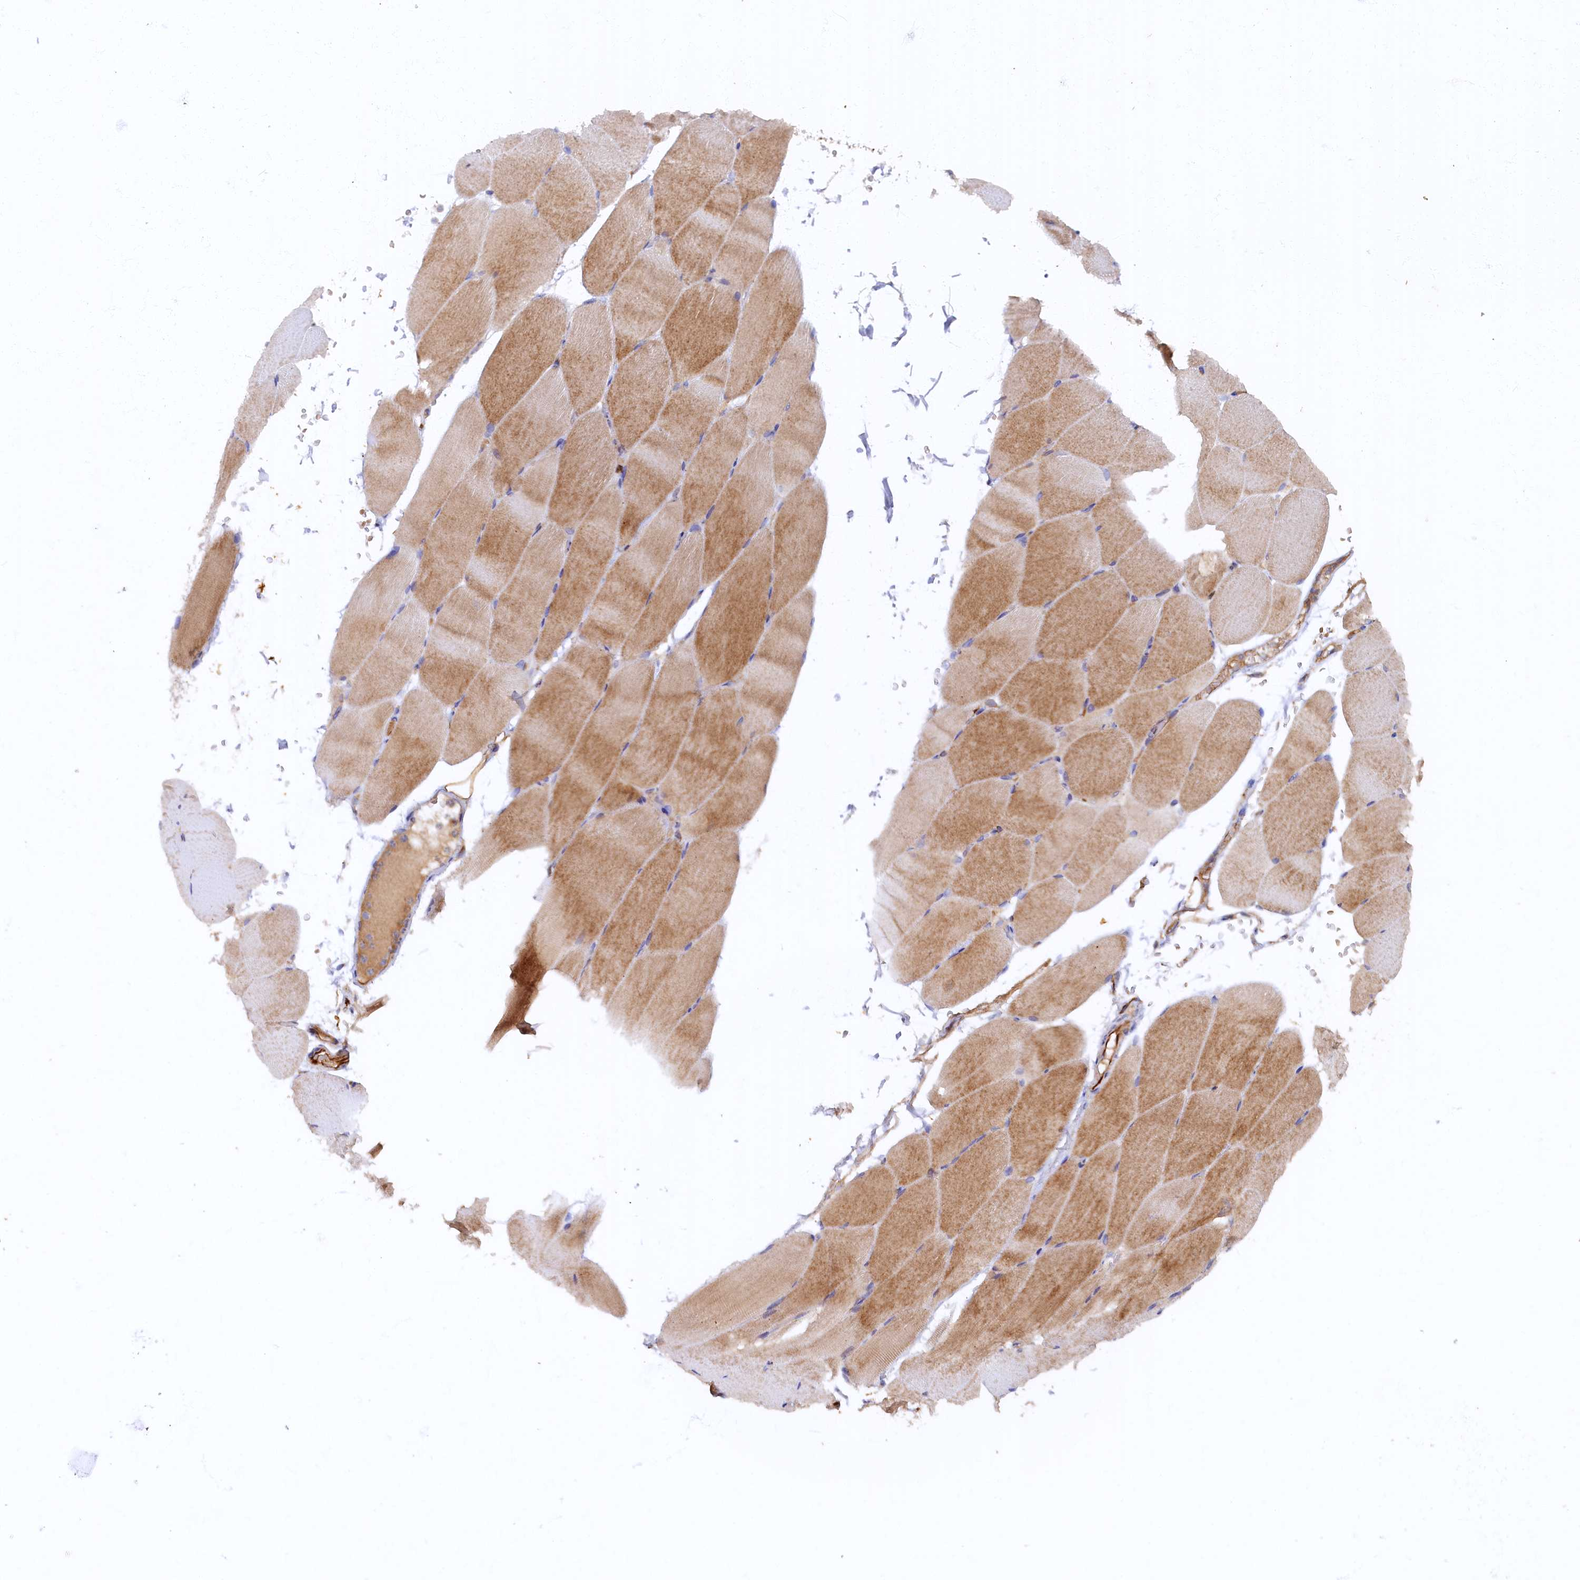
{"staining": {"intensity": "moderate", "quantity": "25%-75%", "location": "cytoplasmic/membranous"}, "tissue": "skeletal muscle", "cell_type": "Myocytes", "image_type": "normal", "snomed": [{"axis": "morphology", "description": "Normal tissue, NOS"}, {"axis": "topography", "description": "Skeletal muscle"}, {"axis": "topography", "description": "Parathyroid gland"}], "caption": "Normal skeletal muscle was stained to show a protein in brown. There is medium levels of moderate cytoplasmic/membranous positivity in about 25%-75% of myocytes. (DAB IHC, brown staining for protein, blue staining for nuclei).", "gene": "ARL11", "patient": {"sex": "female", "age": 37}}